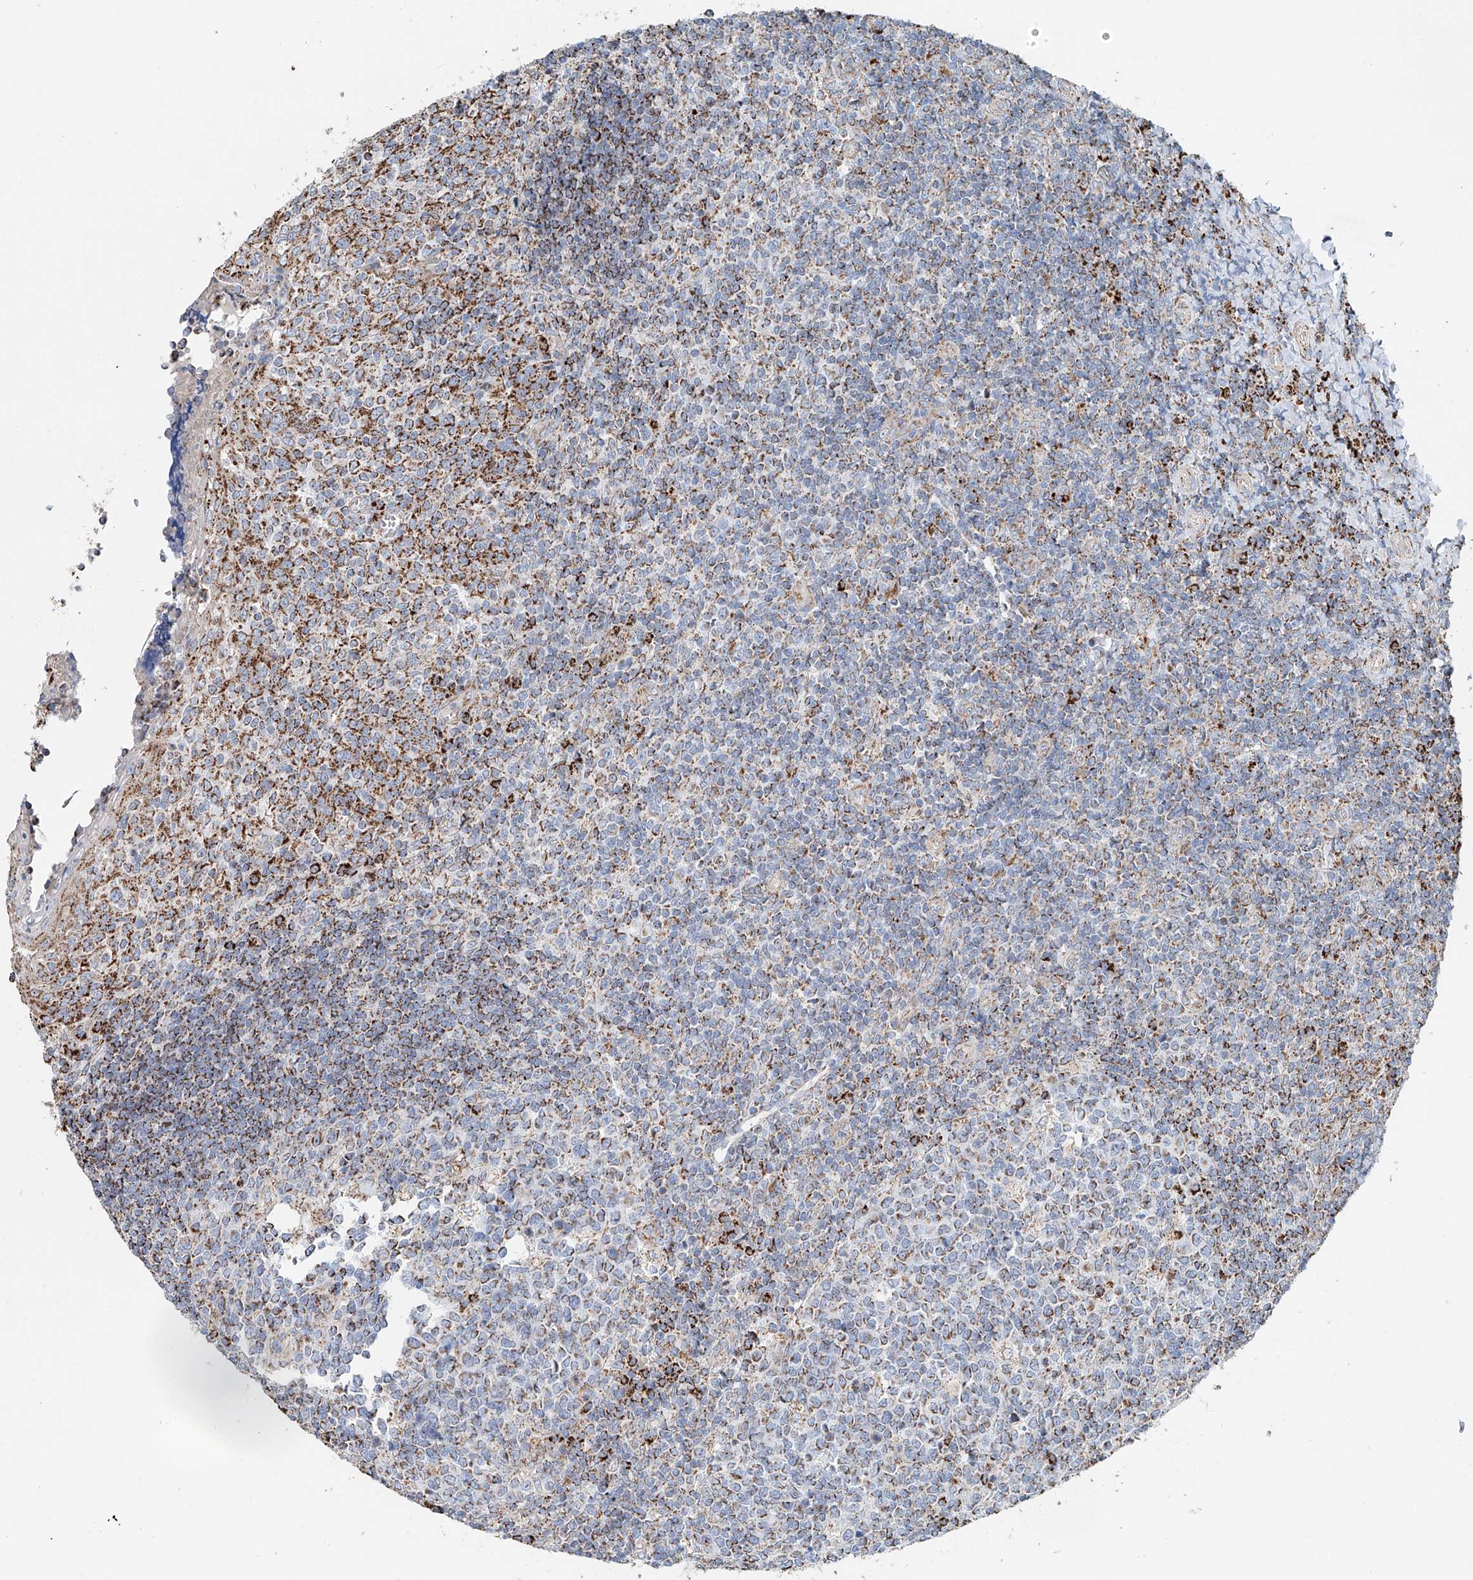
{"staining": {"intensity": "moderate", "quantity": "25%-75%", "location": "cytoplasmic/membranous"}, "tissue": "tonsil", "cell_type": "Germinal center cells", "image_type": "normal", "snomed": [{"axis": "morphology", "description": "Normal tissue, NOS"}, {"axis": "topography", "description": "Tonsil"}], "caption": "The micrograph exhibits a brown stain indicating the presence of a protein in the cytoplasmic/membranous of germinal center cells in tonsil. (DAB IHC, brown staining for protein, blue staining for nuclei).", "gene": "CARD10", "patient": {"sex": "female", "age": 19}}